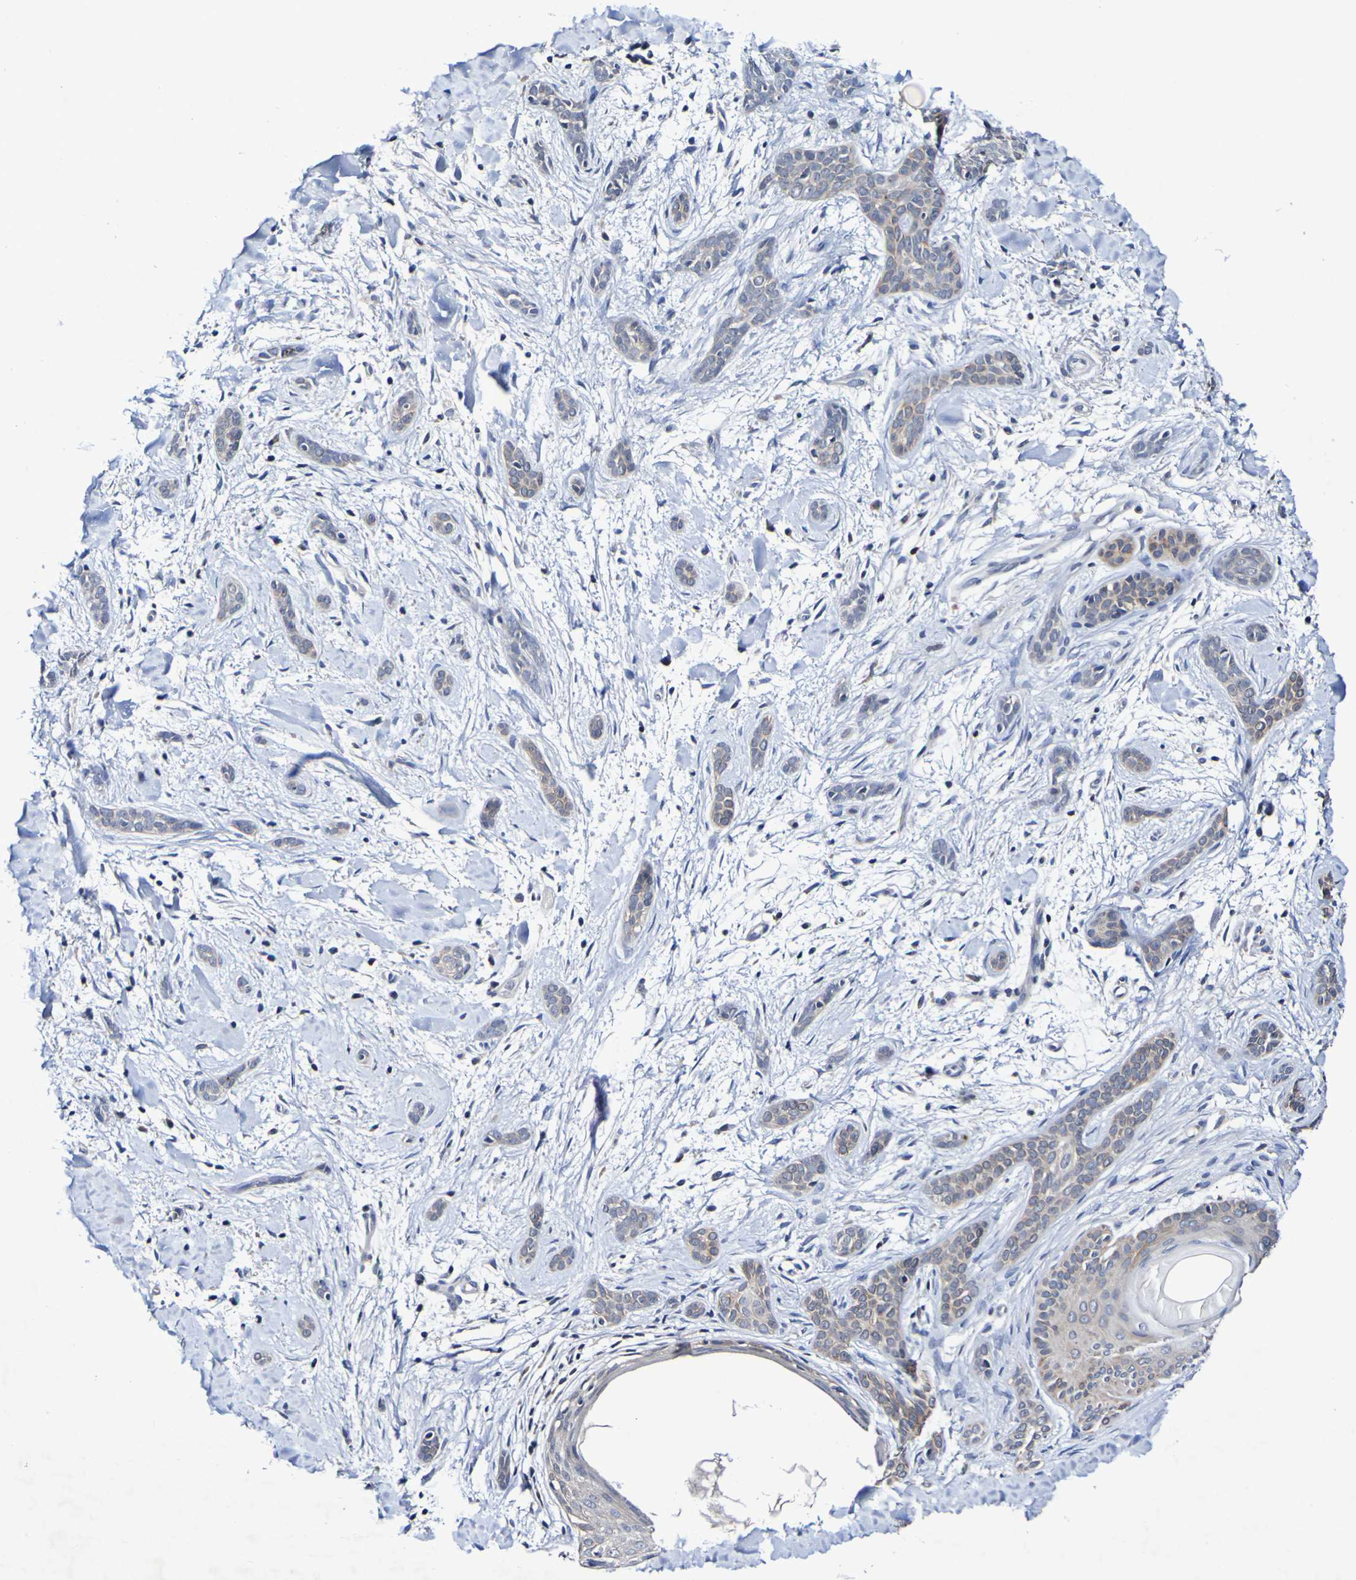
{"staining": {"intensity": "weak", "quantity": ">75%", "location": "cytoplasmic/membranous"}, "tissue": "skin cancer", "cell_type": "Tumor cells", "image_type": "cancer", "snomed": [{"axis": "morphology", "description": "Basal cell carcinoma"}, {"axis": "morphology", "description": "Adnexal tumor, benign"}, {"axis": "topography", "description": "Skin"}], "caption": "Tumor cells show low levels of weak cytoplasmic/membranous expression in approximately >75% of cells in human skin cancer (basal cell carcinoma).", "gene": "PTP4A2", "patient": {"sex": "female", "age": 42}}